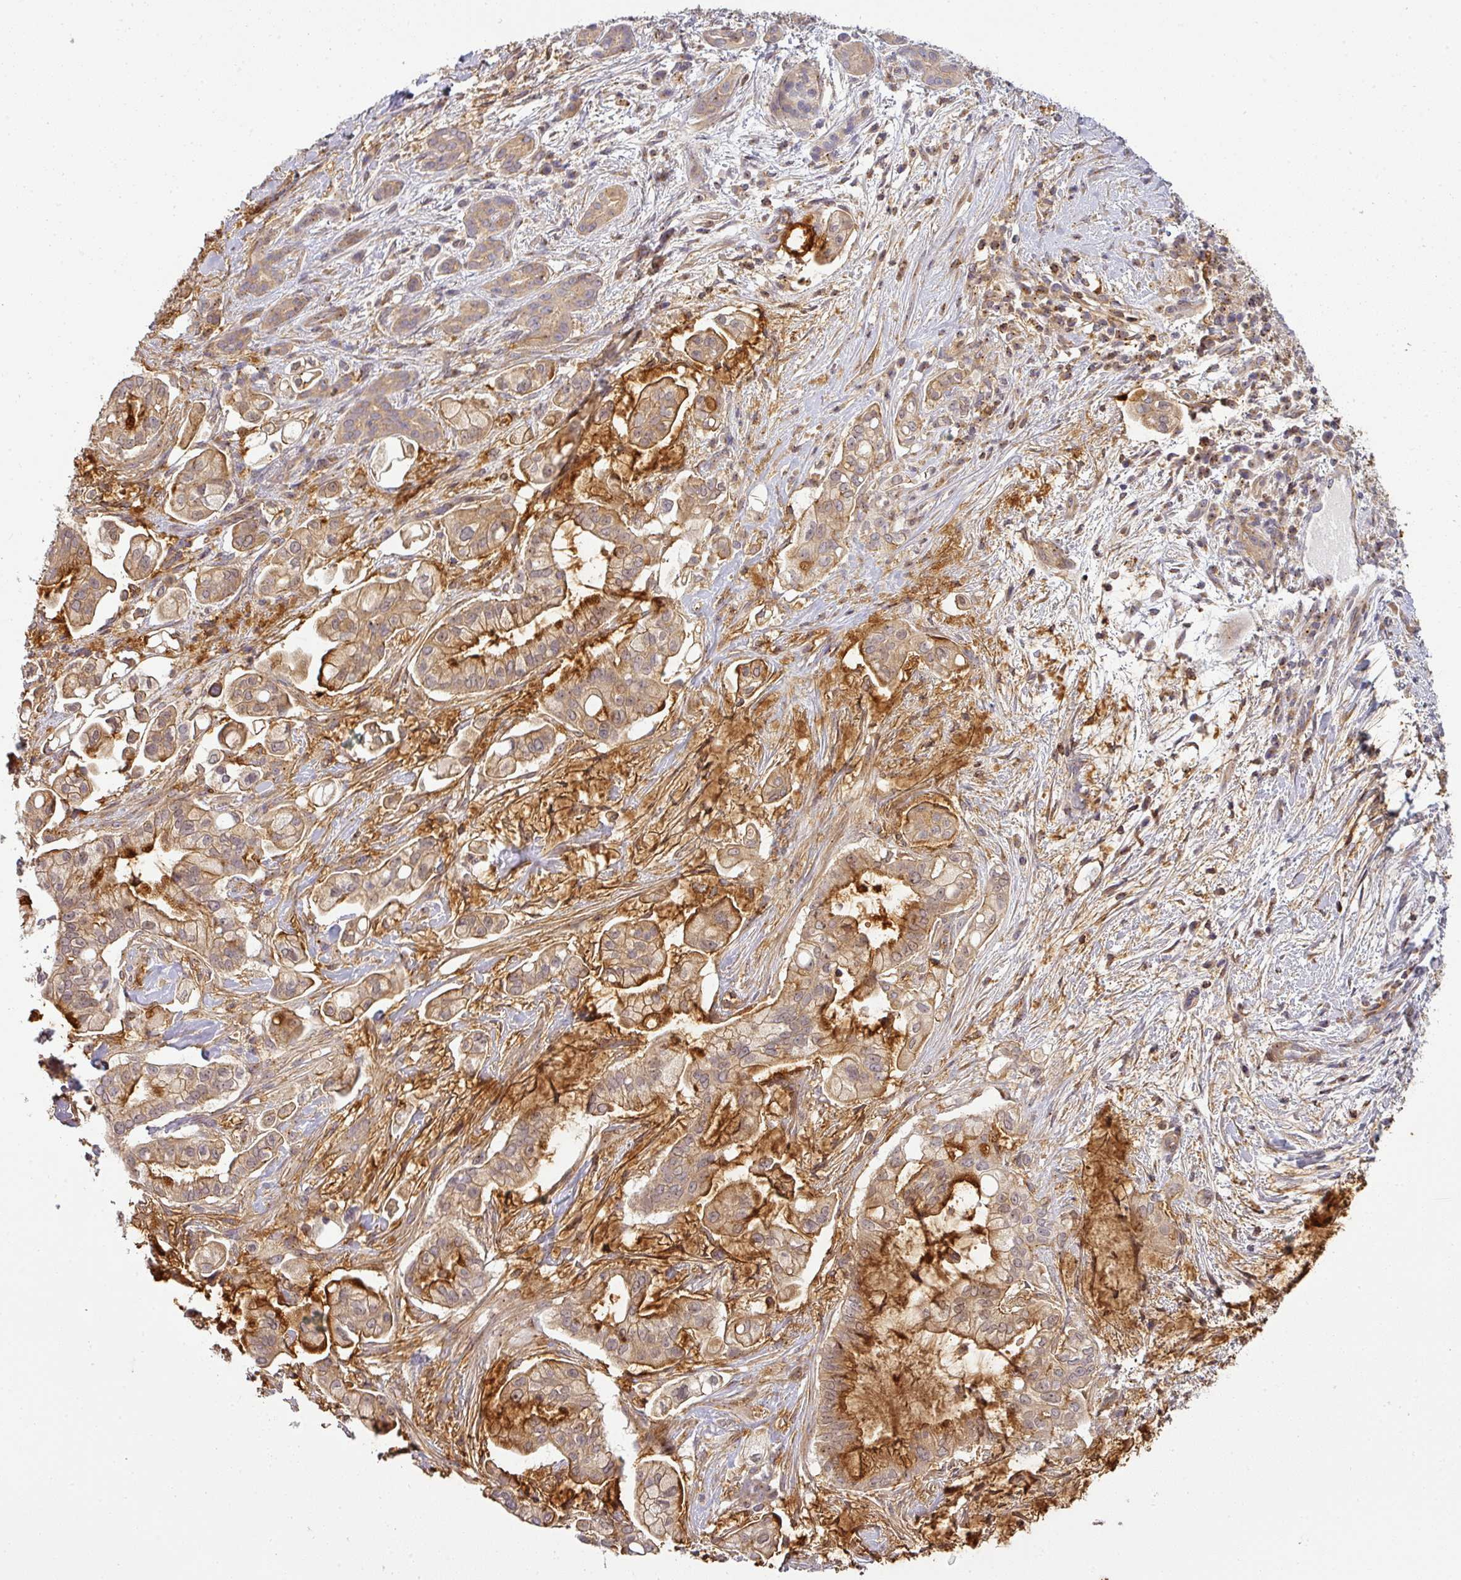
{"staining": {"intensity": "weak", "quantity": "25%-75%", "location": "cytoplasmic/membranous"}, "tissue": "pancreatic cancer", "cell_type": "Tumor cells", "image_type": "cancer", "snomed": [{"axis": "morphology", "description": "Adenocarcinoma, NOS"}, {"axis": "topography", "description": "Pancreas"}], "caption": "Tumor cells demonstrate low levels of weak cytoplasmic/membranous positivity in about 25%-75% of cells in human pancreatic adenocarcinoma.", "gene": "NIN", "patient": {"sex": "female", "age": 69}}